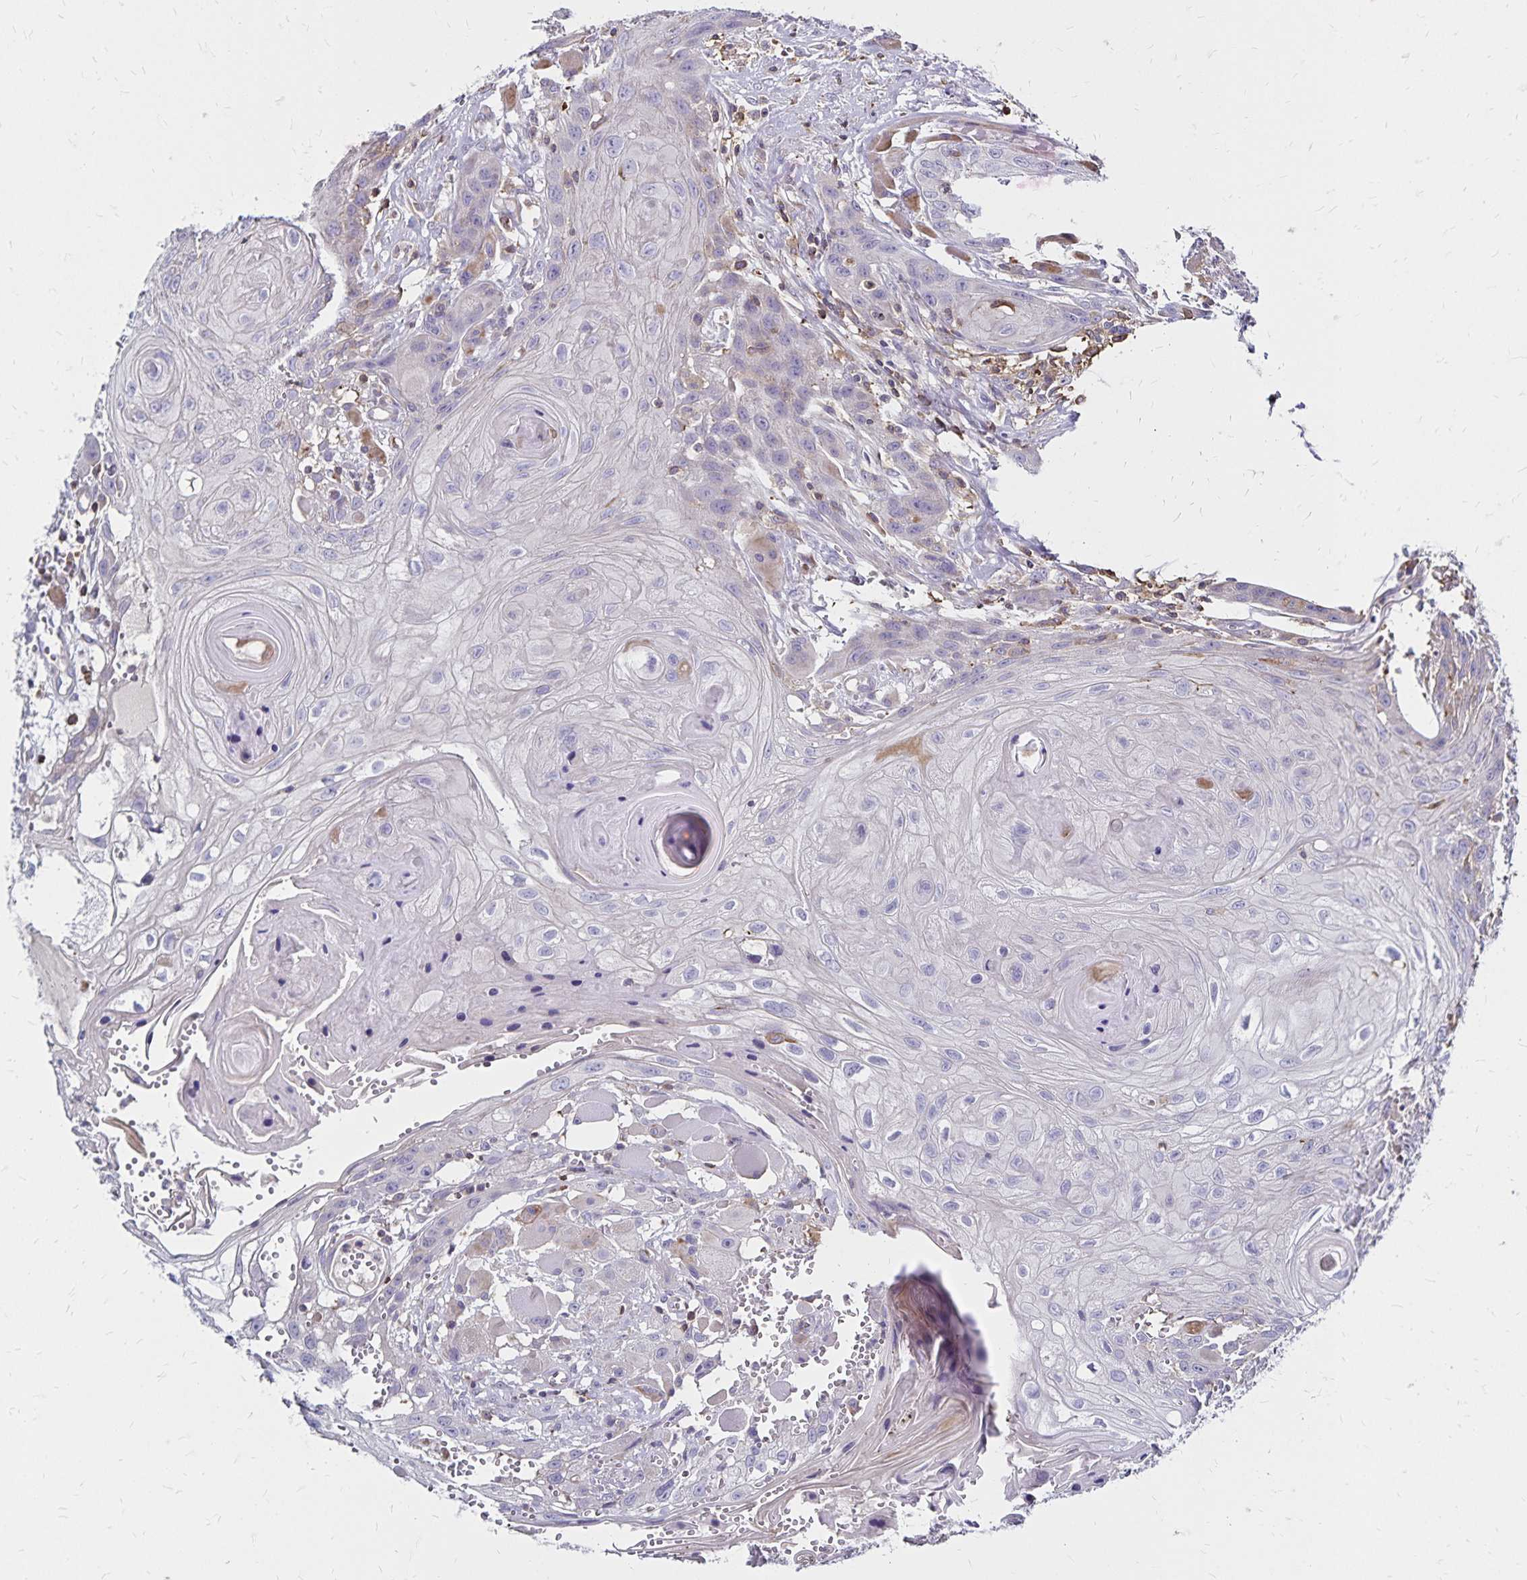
{"staining": {"intensity": "negative", "quantity": "none", "location": "none"}, "tissue": "head and neck cancer", "cell_type": "Tumor cells", "image_type": "cancer", "snomed": [{"axis": "morphology", "description": "Squamous cell carcinoma, NOS"}, {"axis": "topography", "description": "Oral tissue"}, {"axis": "topography", "description": "Head-Neck"}], "caption": "DAB immunohistochemical staining of head and neck cancer reveals no significant staining in tumor cells.", "gene": "NAGPA", "patient": {"sex": "male", "age": 58}}